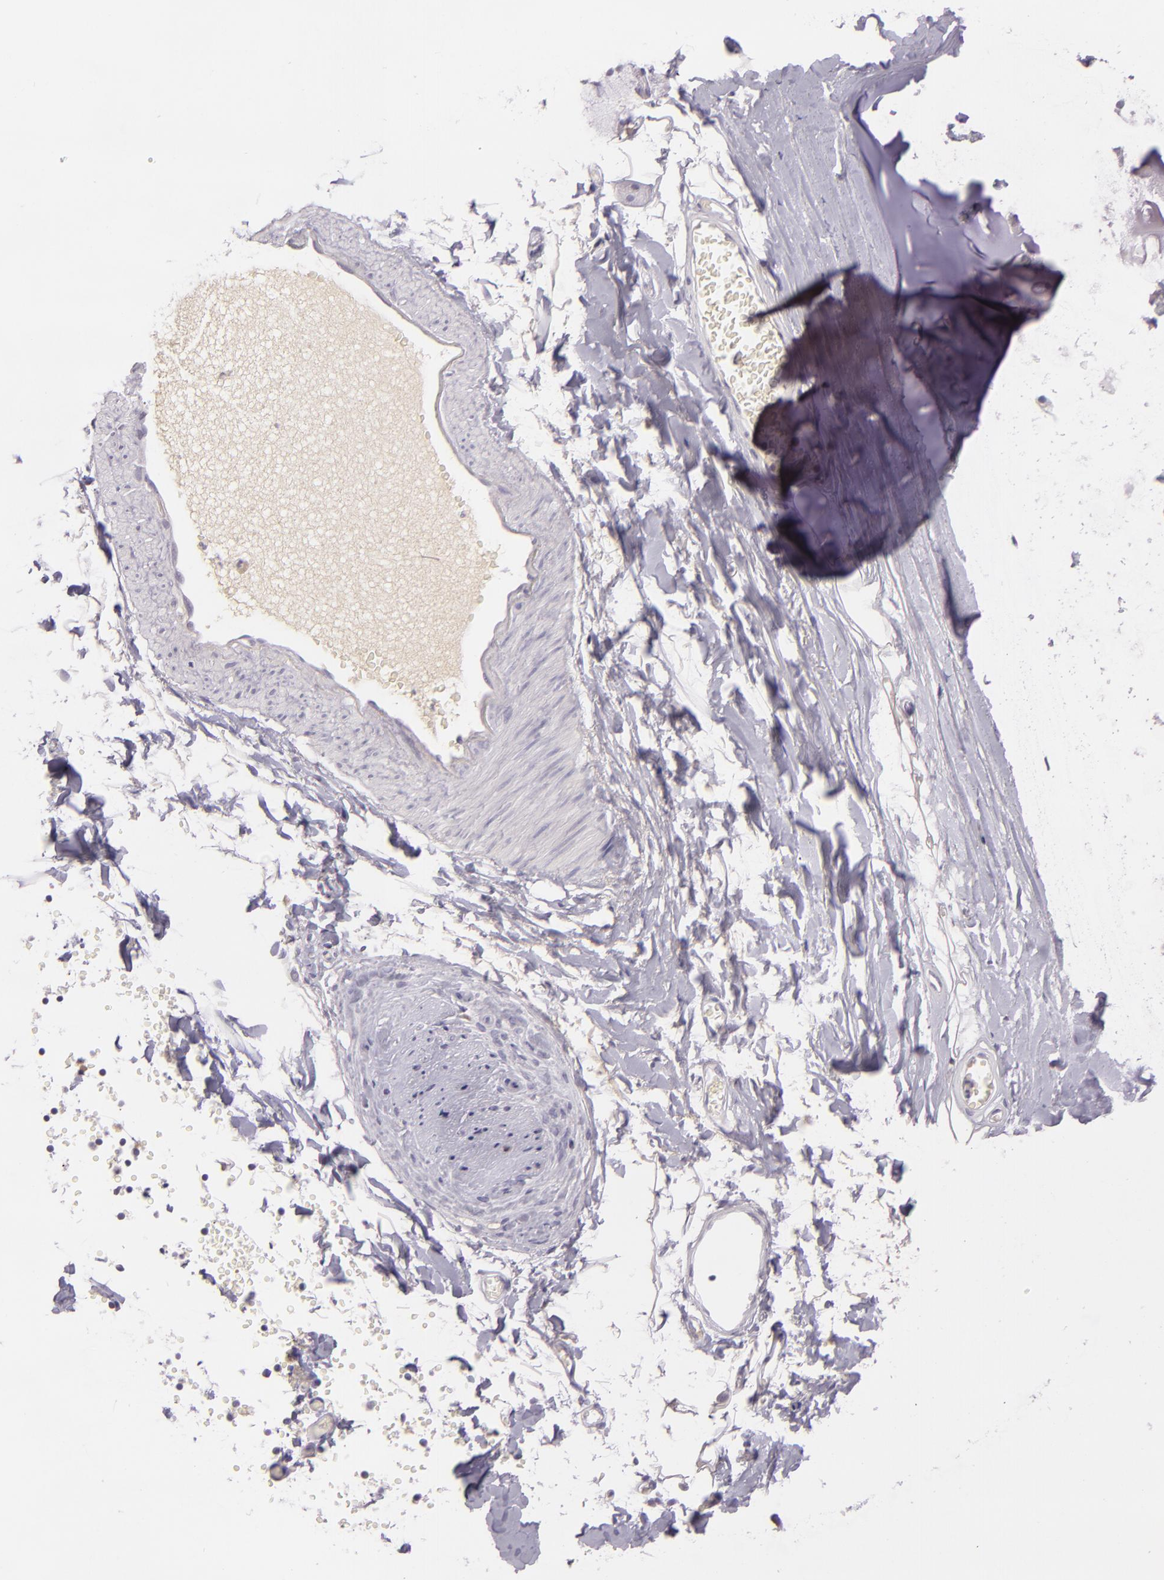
{"staining": {"intensity": "negative", "quantity": "none", "location": "none"}, "tissue": "adipose tissue", "cell_type": "Adipocytes", "image_type": "normal", "snomed": [{"axis": "morphology", "description": "Normal tissue, NOS"}, {"axis": "topography", "description": "Bronchus"}, {"axis": "topography", "description": "Lung"}], "caption": "Immunohistochemistry of benign human adipose tissue reveals no expression in adipocytes.", "gene": "CHEK2", "patient": {"sex": "female", "age": 56}}